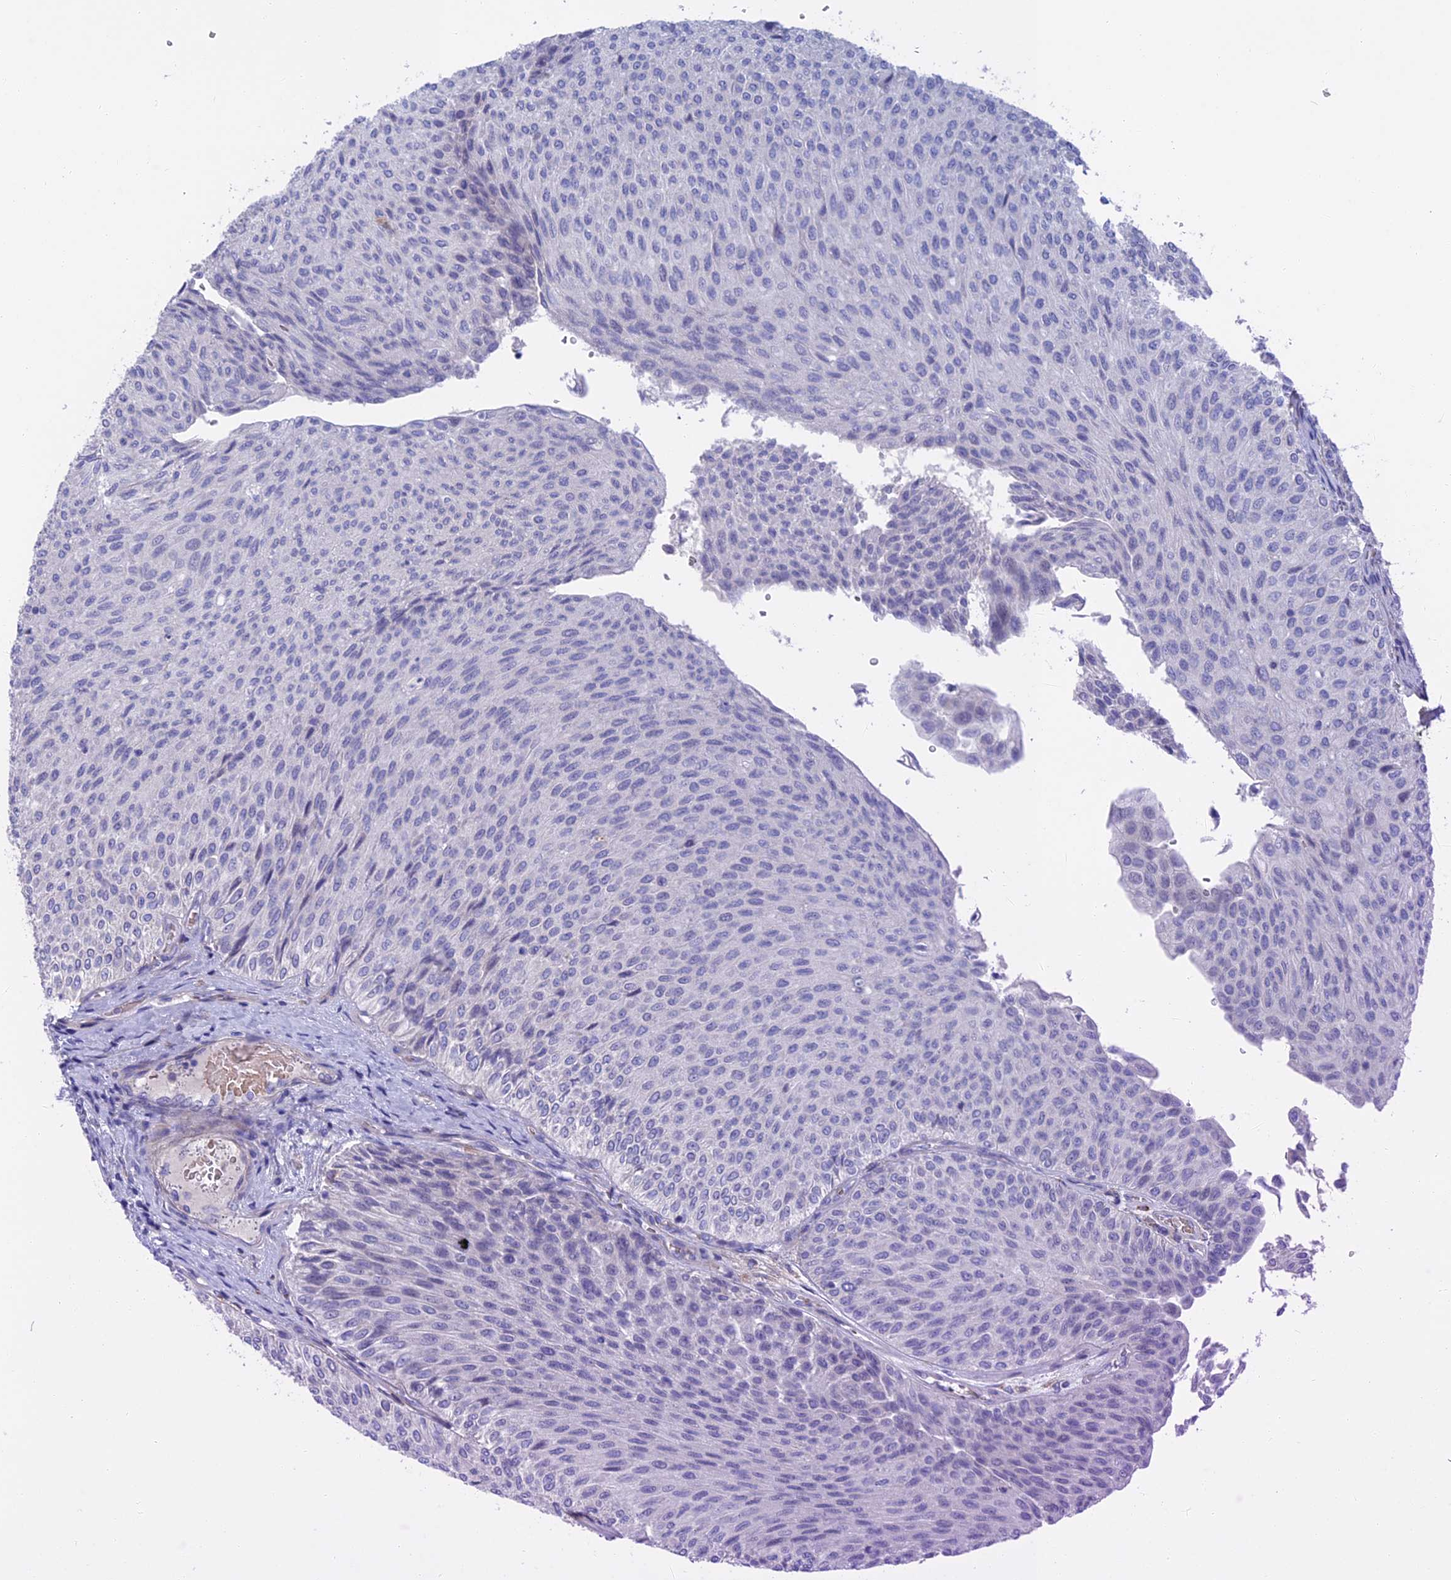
{"staining": {"intensity": "negative", "quantity": "none", "location": "none"}, "tissue": "urothelial cancer", "cell_type": "Tumor cells", "image_type": "cancer", "snomed": [{"axis": "morphology", "description": "Urothelial carcinoma, Low grade"}, {"axis": "topography", "description": "Urinary bladder"}], "caption": "Urothelial cancer stained for a protein using immunohistochemistry displays no positivity tumor cells.", "gene": "SLC2A6", "patient": {"sex": "male", "age": 78}}